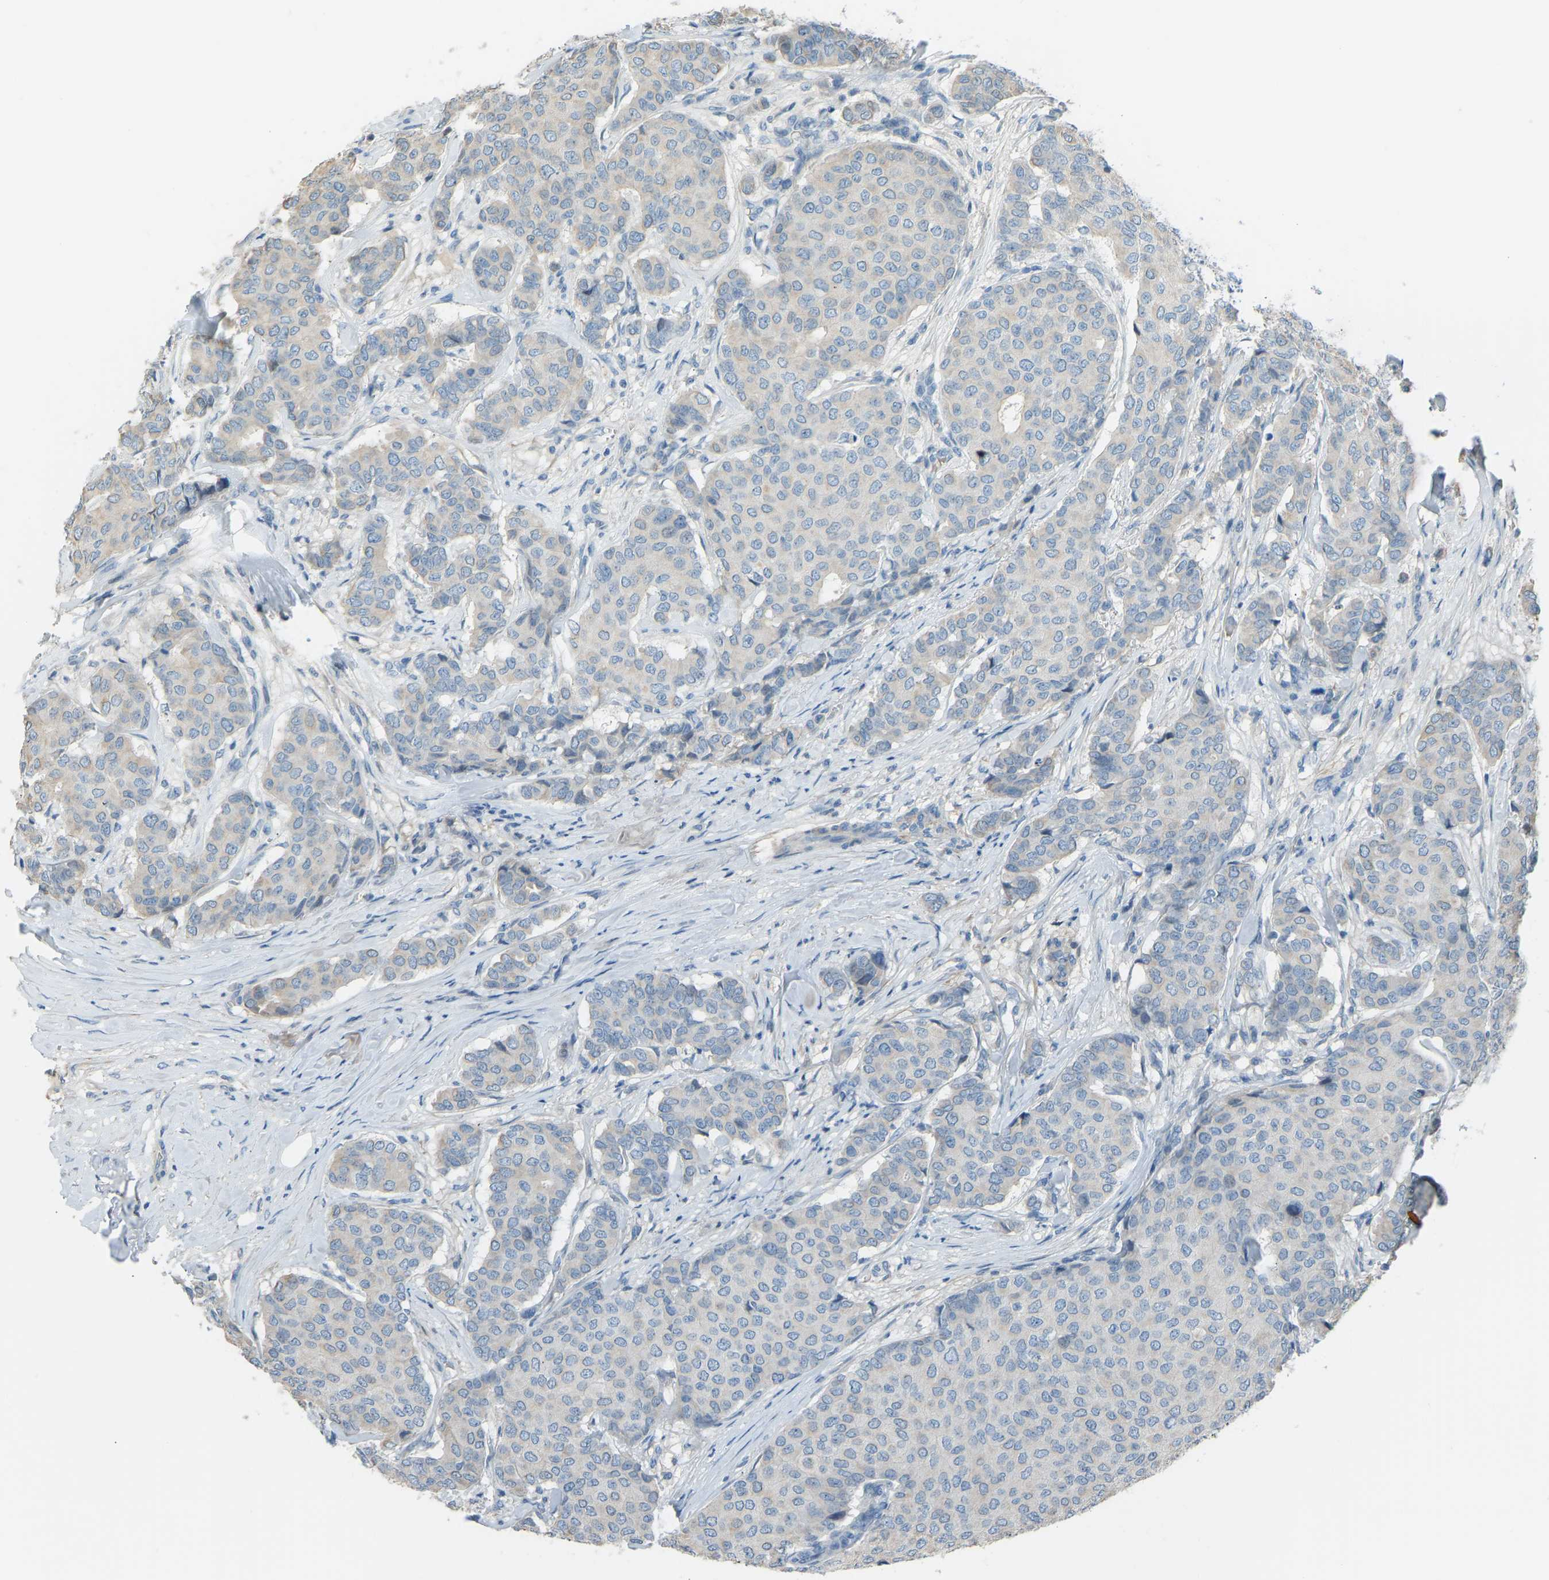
{"staining": {"intensity": "weak", "quantity": "<25%", "location": "cytoplasmic/membranous"}, "tissue": "breast cancer", "cell_type": "Tumor cells", "image_type": "cancer", "snomed": [{"axis": "morphology", "description": "Duct carcinoma"}, {"axis": "topography", "description": "Breast"}], "caption": "This is an immunohistochemistry image of human breast infiltrating ductal carcinoma. There is no expression in tumor cells.", "gene": "FBLN2", "patient": {"sex": "female", "age": 75}}